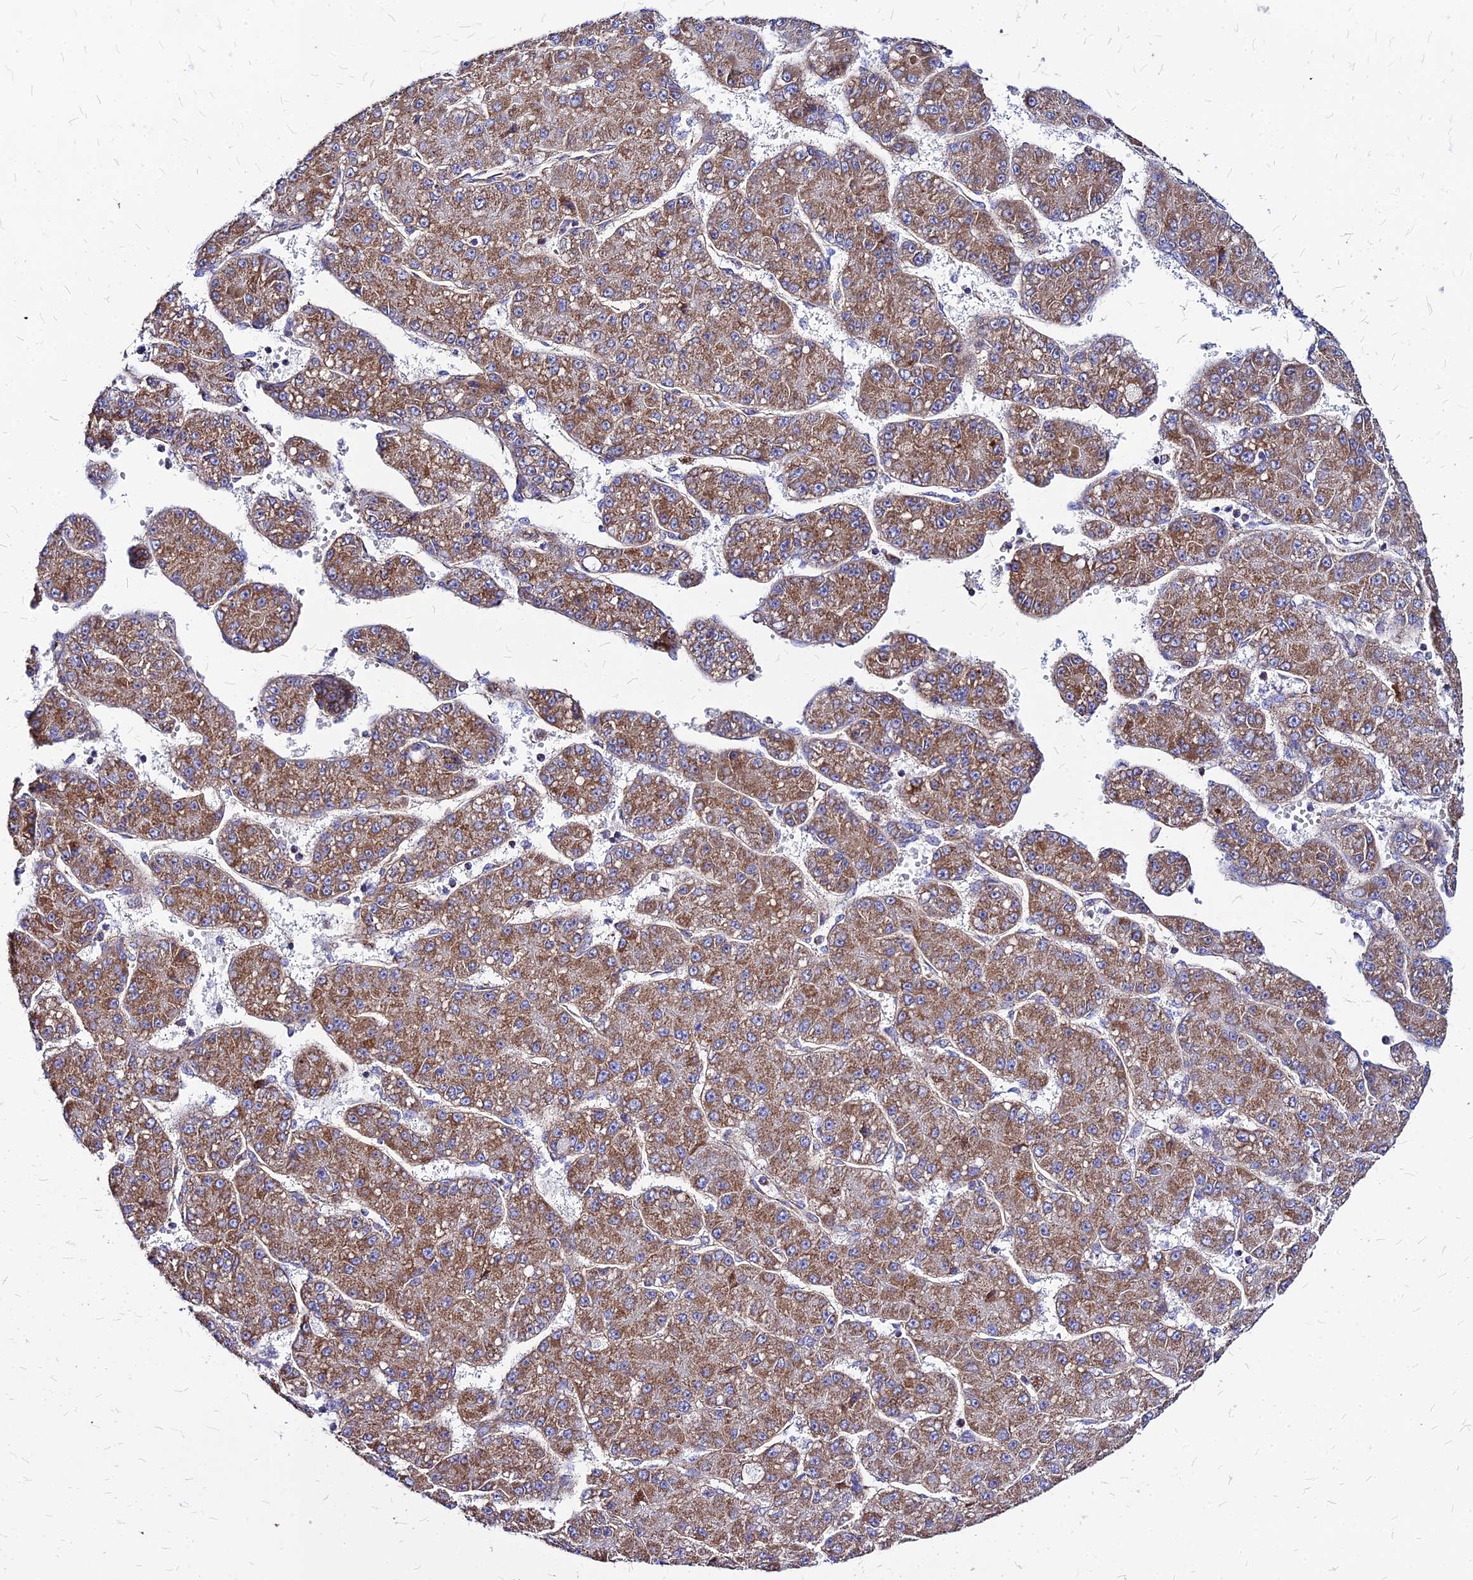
{"staining": {"intensity": "moderate", "quantity": ">75%", "location": "cytoplasmic/membranous"}, "tissue": "liver cancer", "cell_type": "Tumor cells", "image_type": "cancer", "snomed": [{"axis": "morphology", "description": "Carcinoma, Hepatocellular, NOS"}, {"axis": "topography", "description": "Liver"}], "caption": "Immunohistochemistry micrograph of neoplastic tissue: hepatocellular carcinoma (liver) stained using immunohistochemistry shows medium levels of moderate protein expression localized specifically in the cytoplasmic/membranous of tumor cells, appearing as a cytoplasmic/membranous brown color.", "gene": "DLD", "patient": {"sex": "male", "age": 67}}